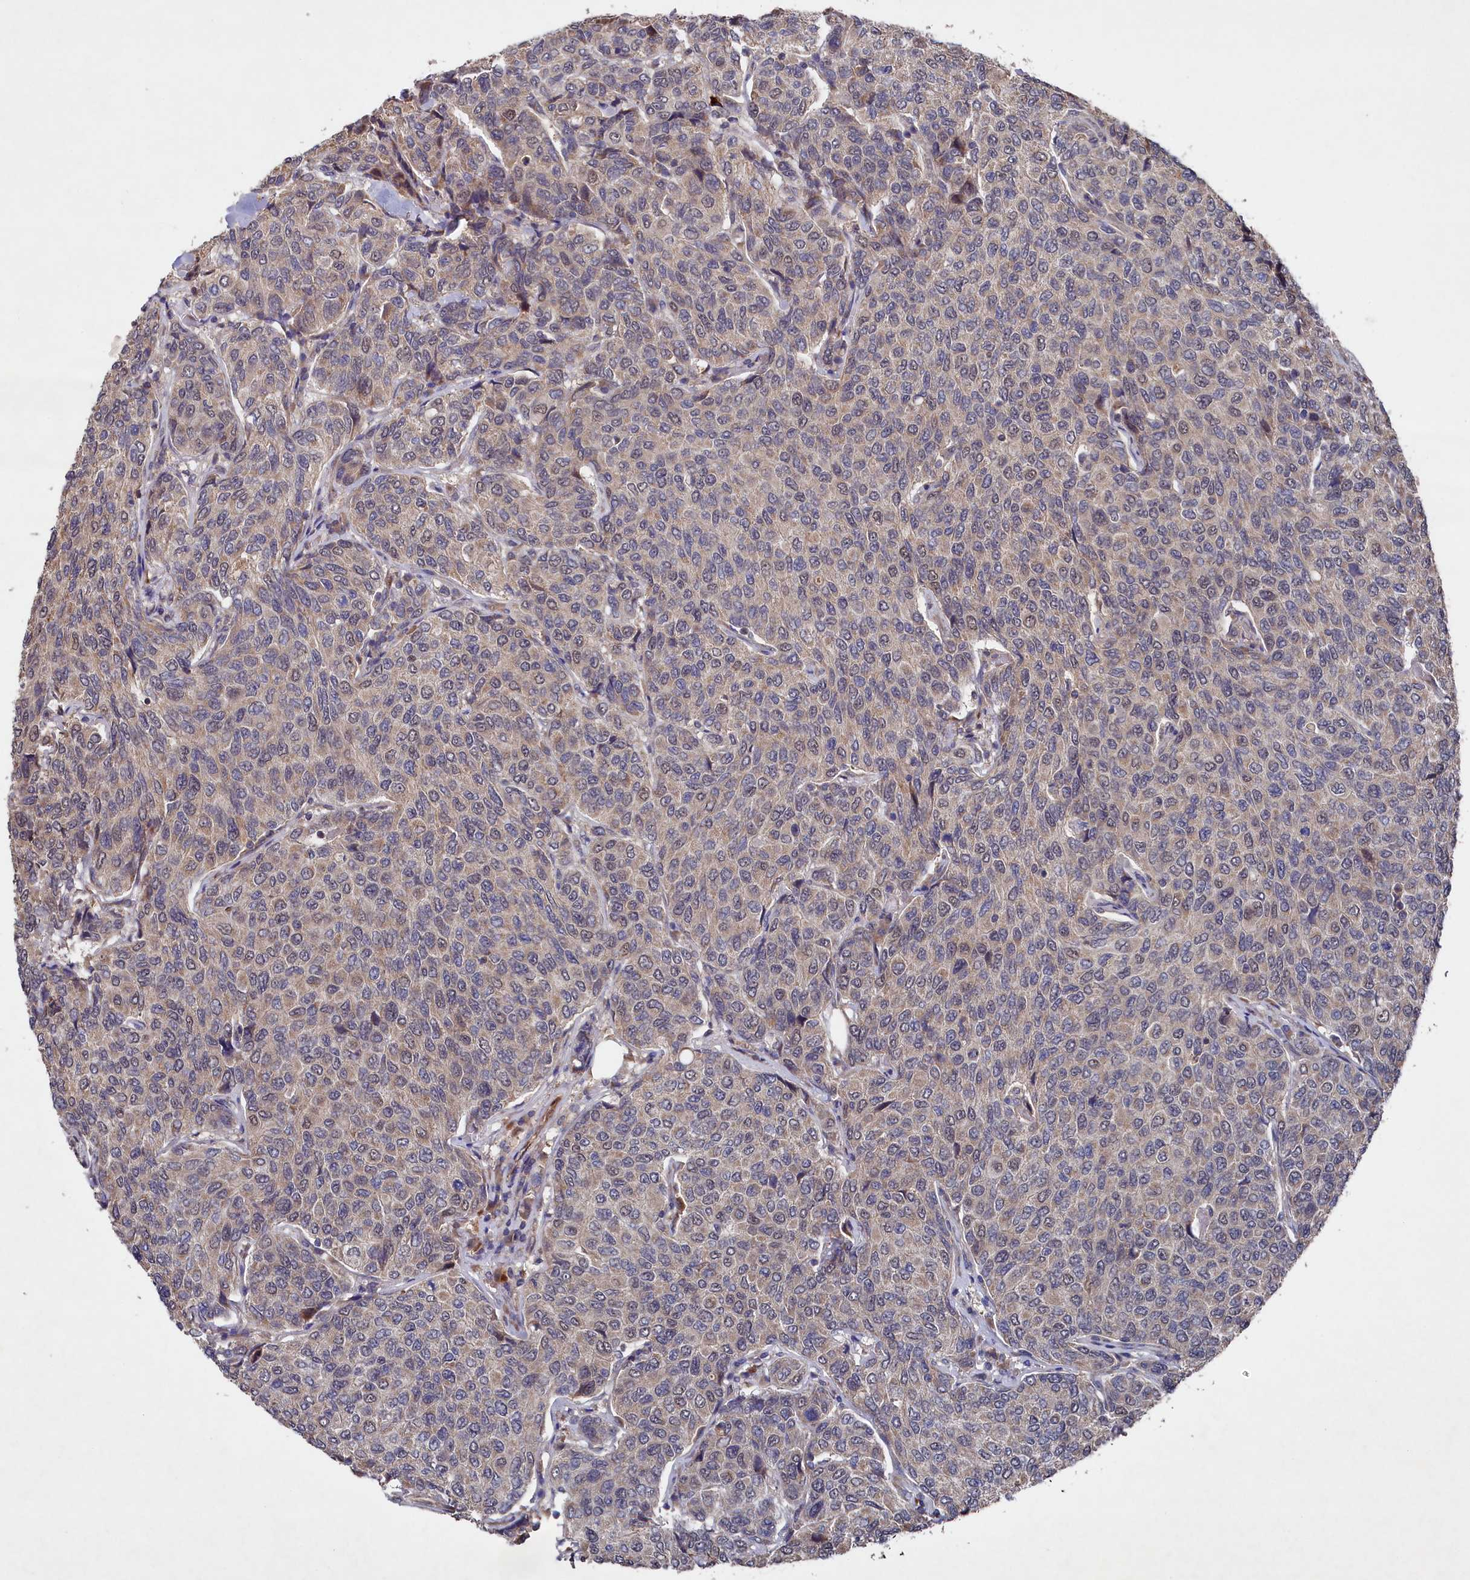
{"staining": {"intensity": "weak", "quantity": "<25%", "location": "cytoplasmic/membranous"}, "tissue": "breast cancer", "cell_type": "Tumor cells", "image_type": "cancer", "snomed": [{"axis": "morphology", "description": "Duct carcinoma"}, {"axis": "topography", "description": "Breast"}], "caption": "Immunohistochemistry micrograph of human breast intraductal carcinoma stained for a protein (brown), which reveals no expression in tumor cells.", "gene": "SUPV3L1", "patient": {"sex": "female", "age": 55}}